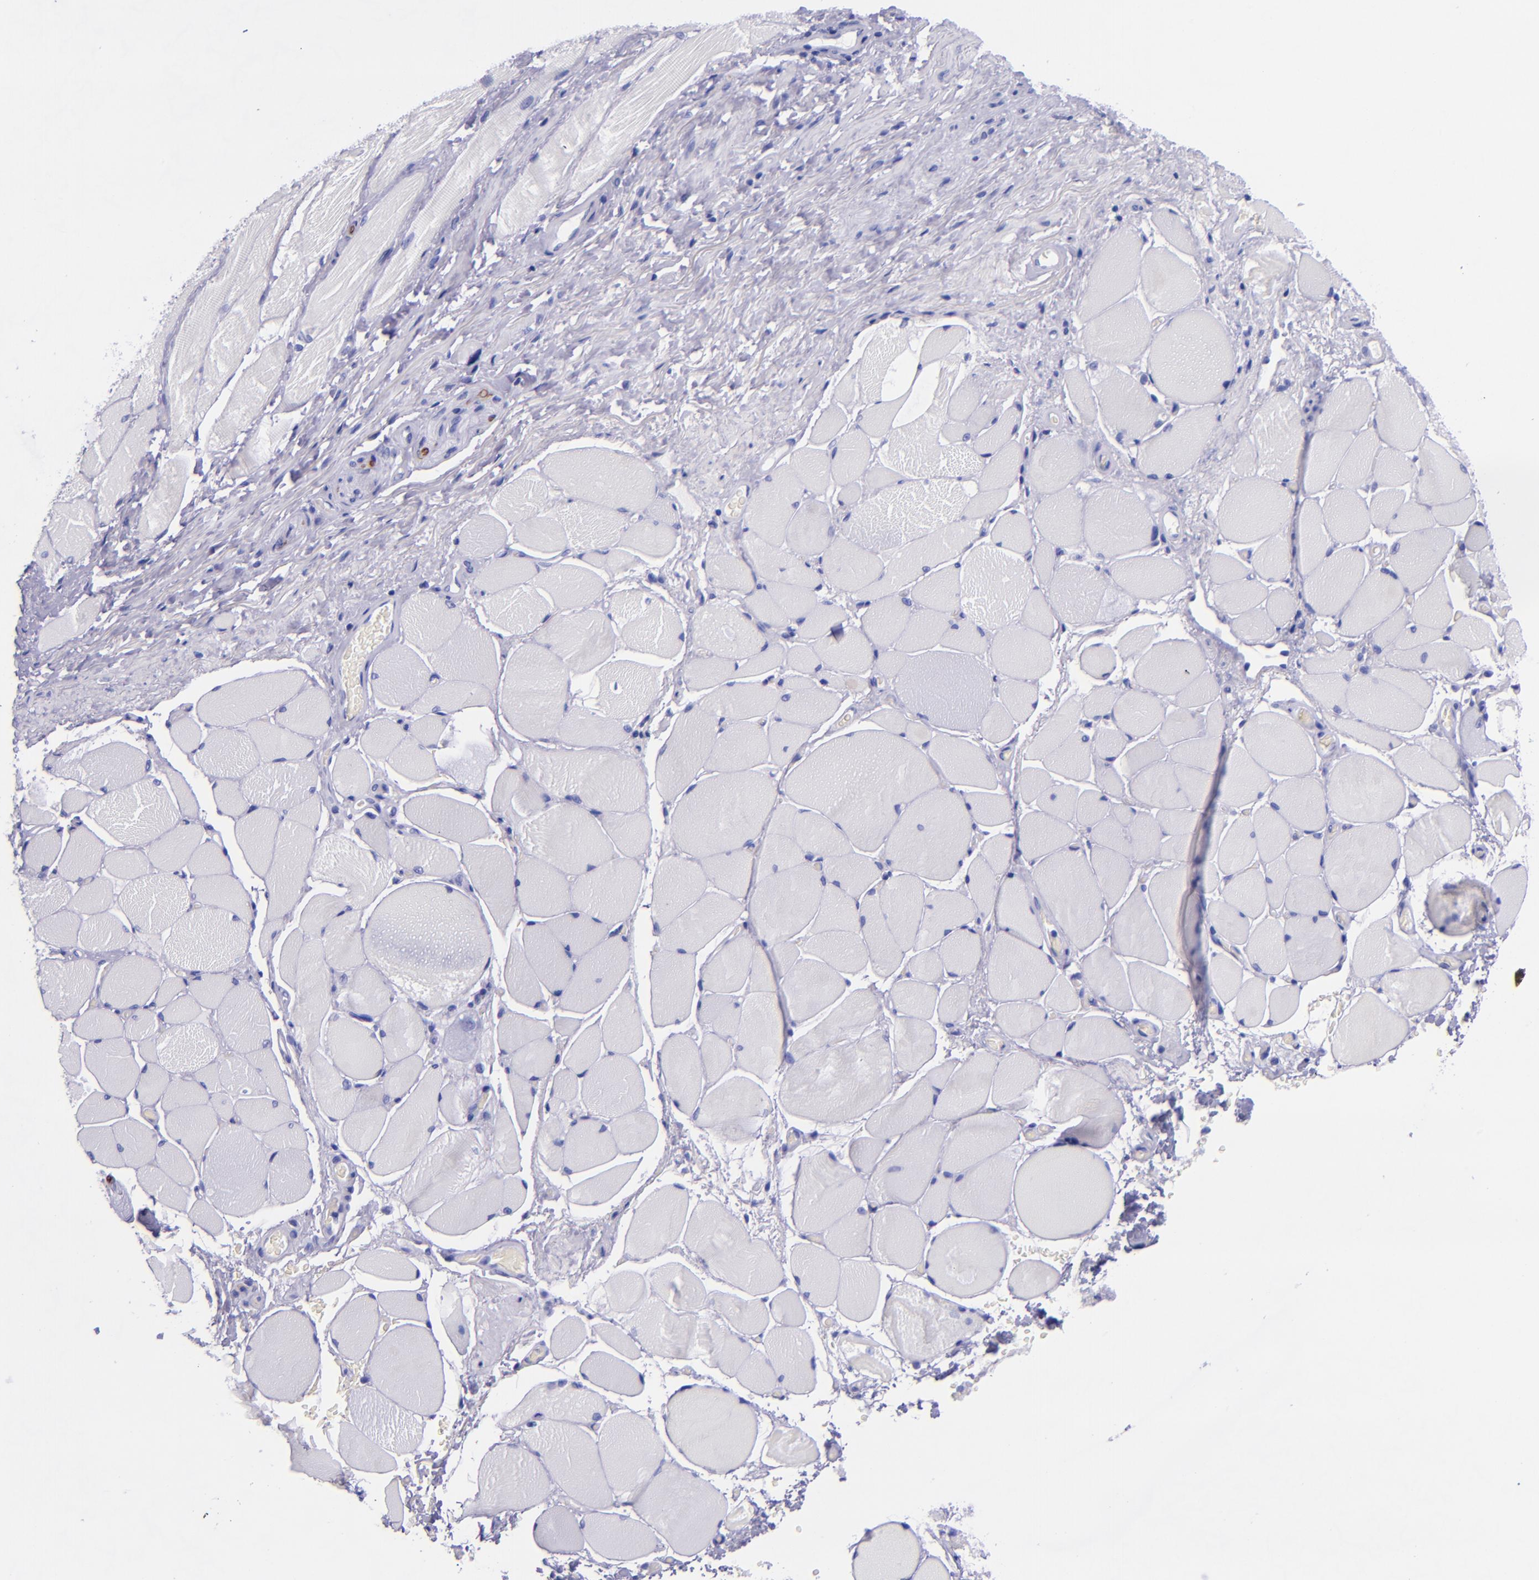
{"staining": {"intensity": "negative", "quantity": "none", "location": "none"}, "tissue": "esophagus", "cell_type": "Squamous epithelial cells", "image_type": "normal", "snomed": [{"axis": "morphology", "description": "Normal tissue, NOS"}, {"axis": "topography", "description": "Esophagus"}], "caption": "This is an immunohistochemistry image of normal esophagus. There is no positivity in squamous epithelial cells.", "gene": "MBP", "patient": {"sex": "female", "age": 61}}